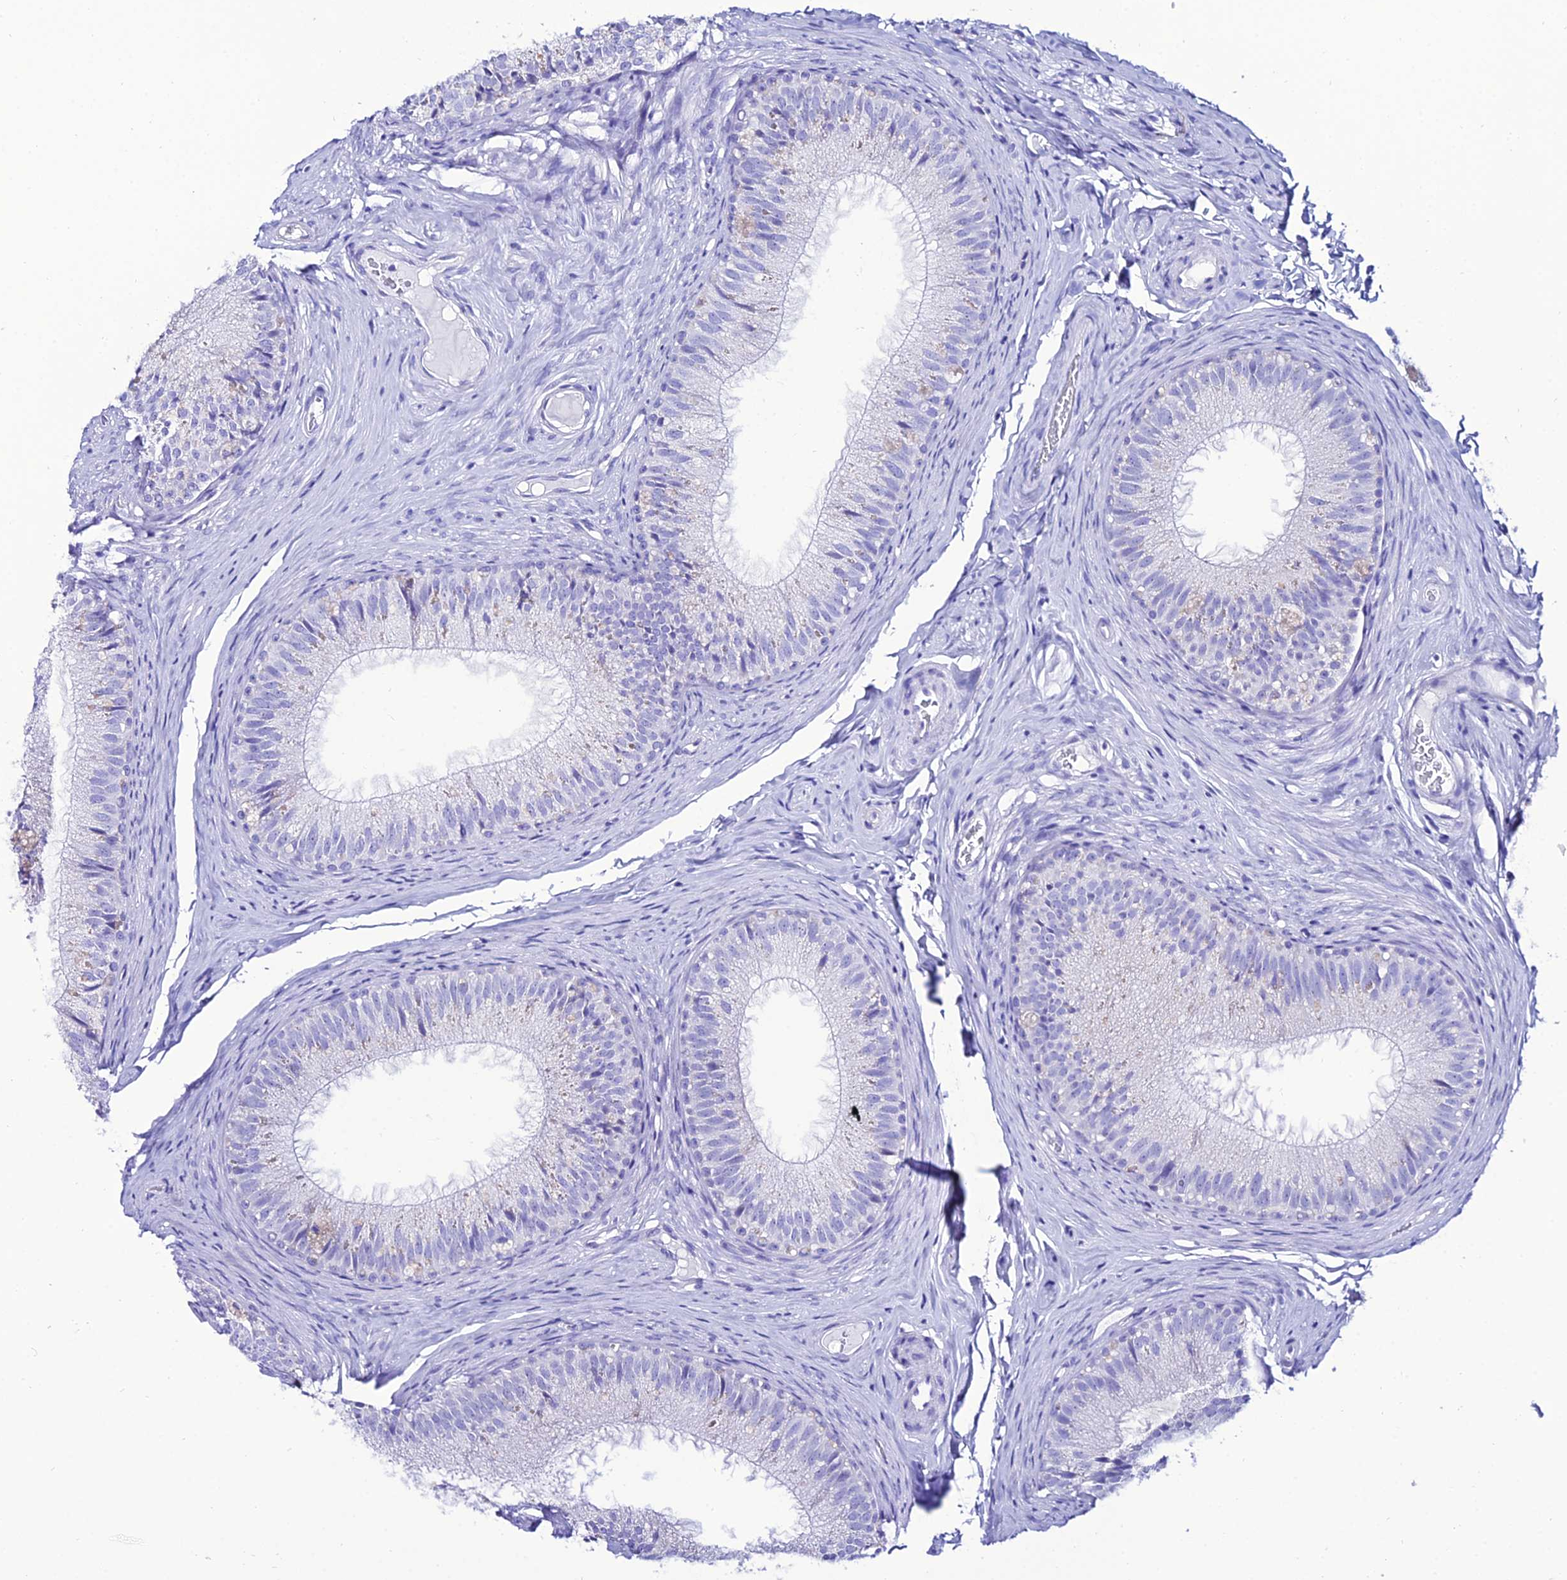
{"staining": {"intensity": "negative", "quantity": "none", "location": "none"}, "tissue": "epididymis", "cell_type": "Glandular cells", "image_type": "normal", "snomed": [{"axis": "morphology", "description": "Normal tissue, NOS"}, {"axis": "topography", "description": "Epididymis"}], "caption": "Immunohistochemical staining of benign epididymis exhibits no significant expression in glandular cells.", "gene": "OR4D5", "patient": {"sex": "male", "age": 34}}